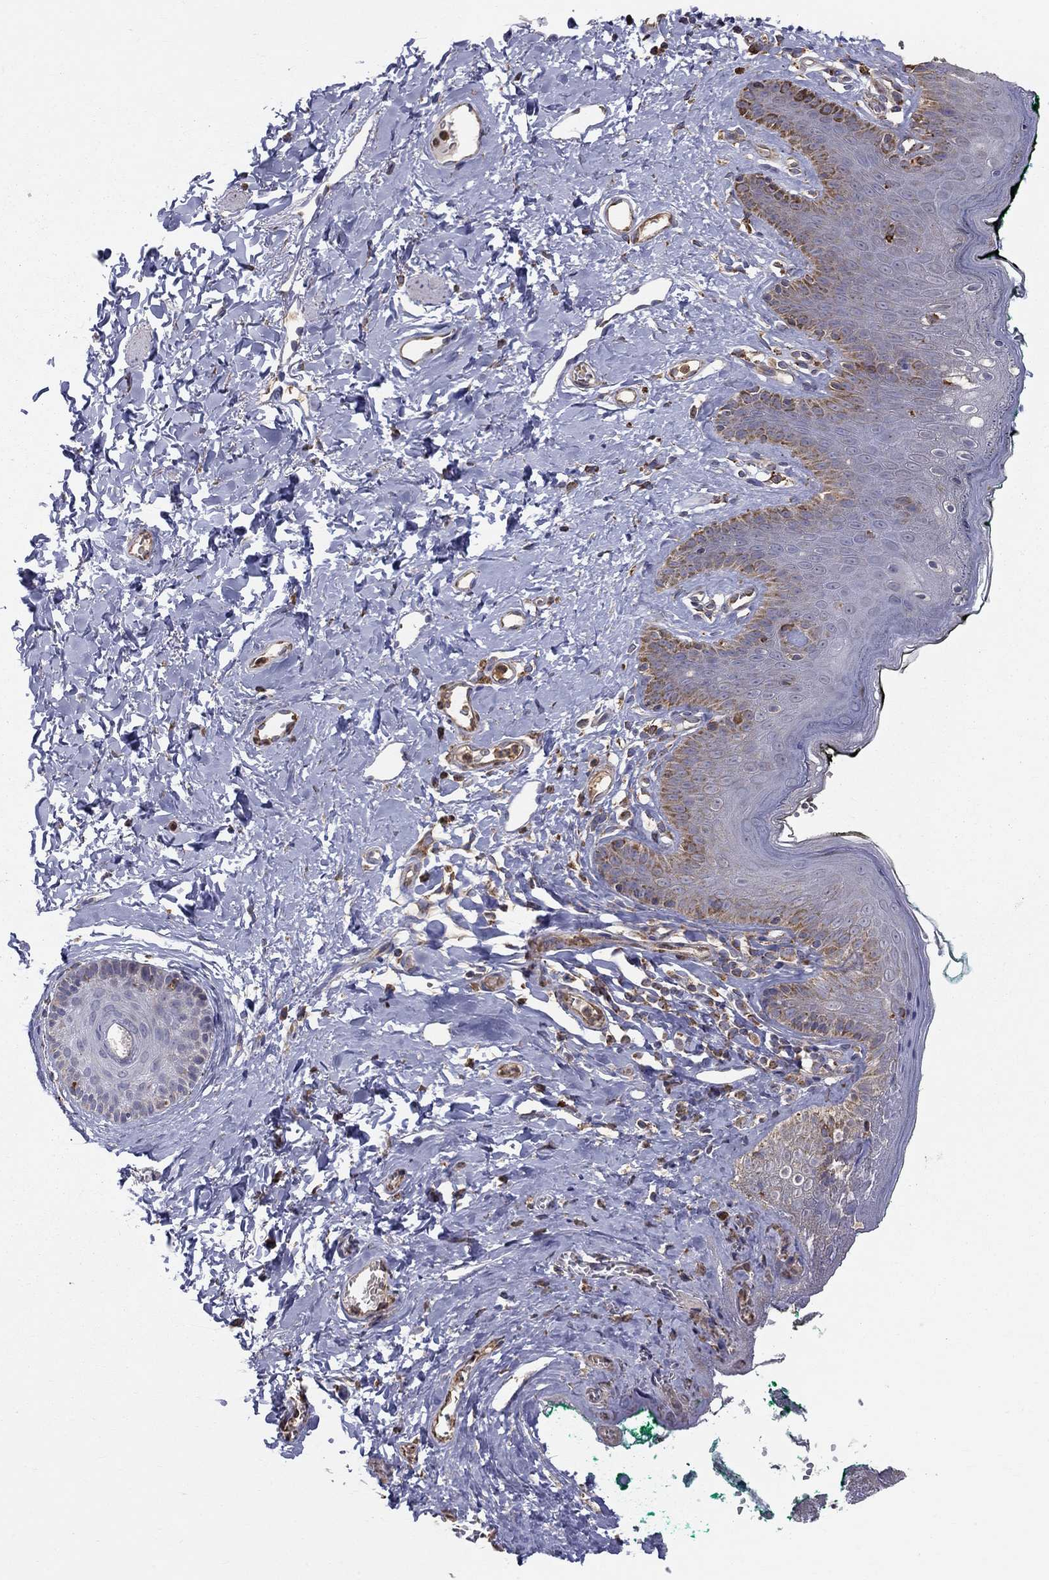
{"staining": {"intensity": "negative", "quantity": "none", "location": "none"}, "tissue": "skin", "cell_type": "Epidermal cells", "image_type": "normal", "snomed": [{"axis": "morphology", "description": "Normal tissue, NOS"}, {"axis": "topography", "description": "Vulva"}], "caption": "This is a image of IHC staining of unremarkable skin, which shows no expression in epidermal cells.", "gene": "PRDX4", "patient": {"sex": "female", "age": 66}}